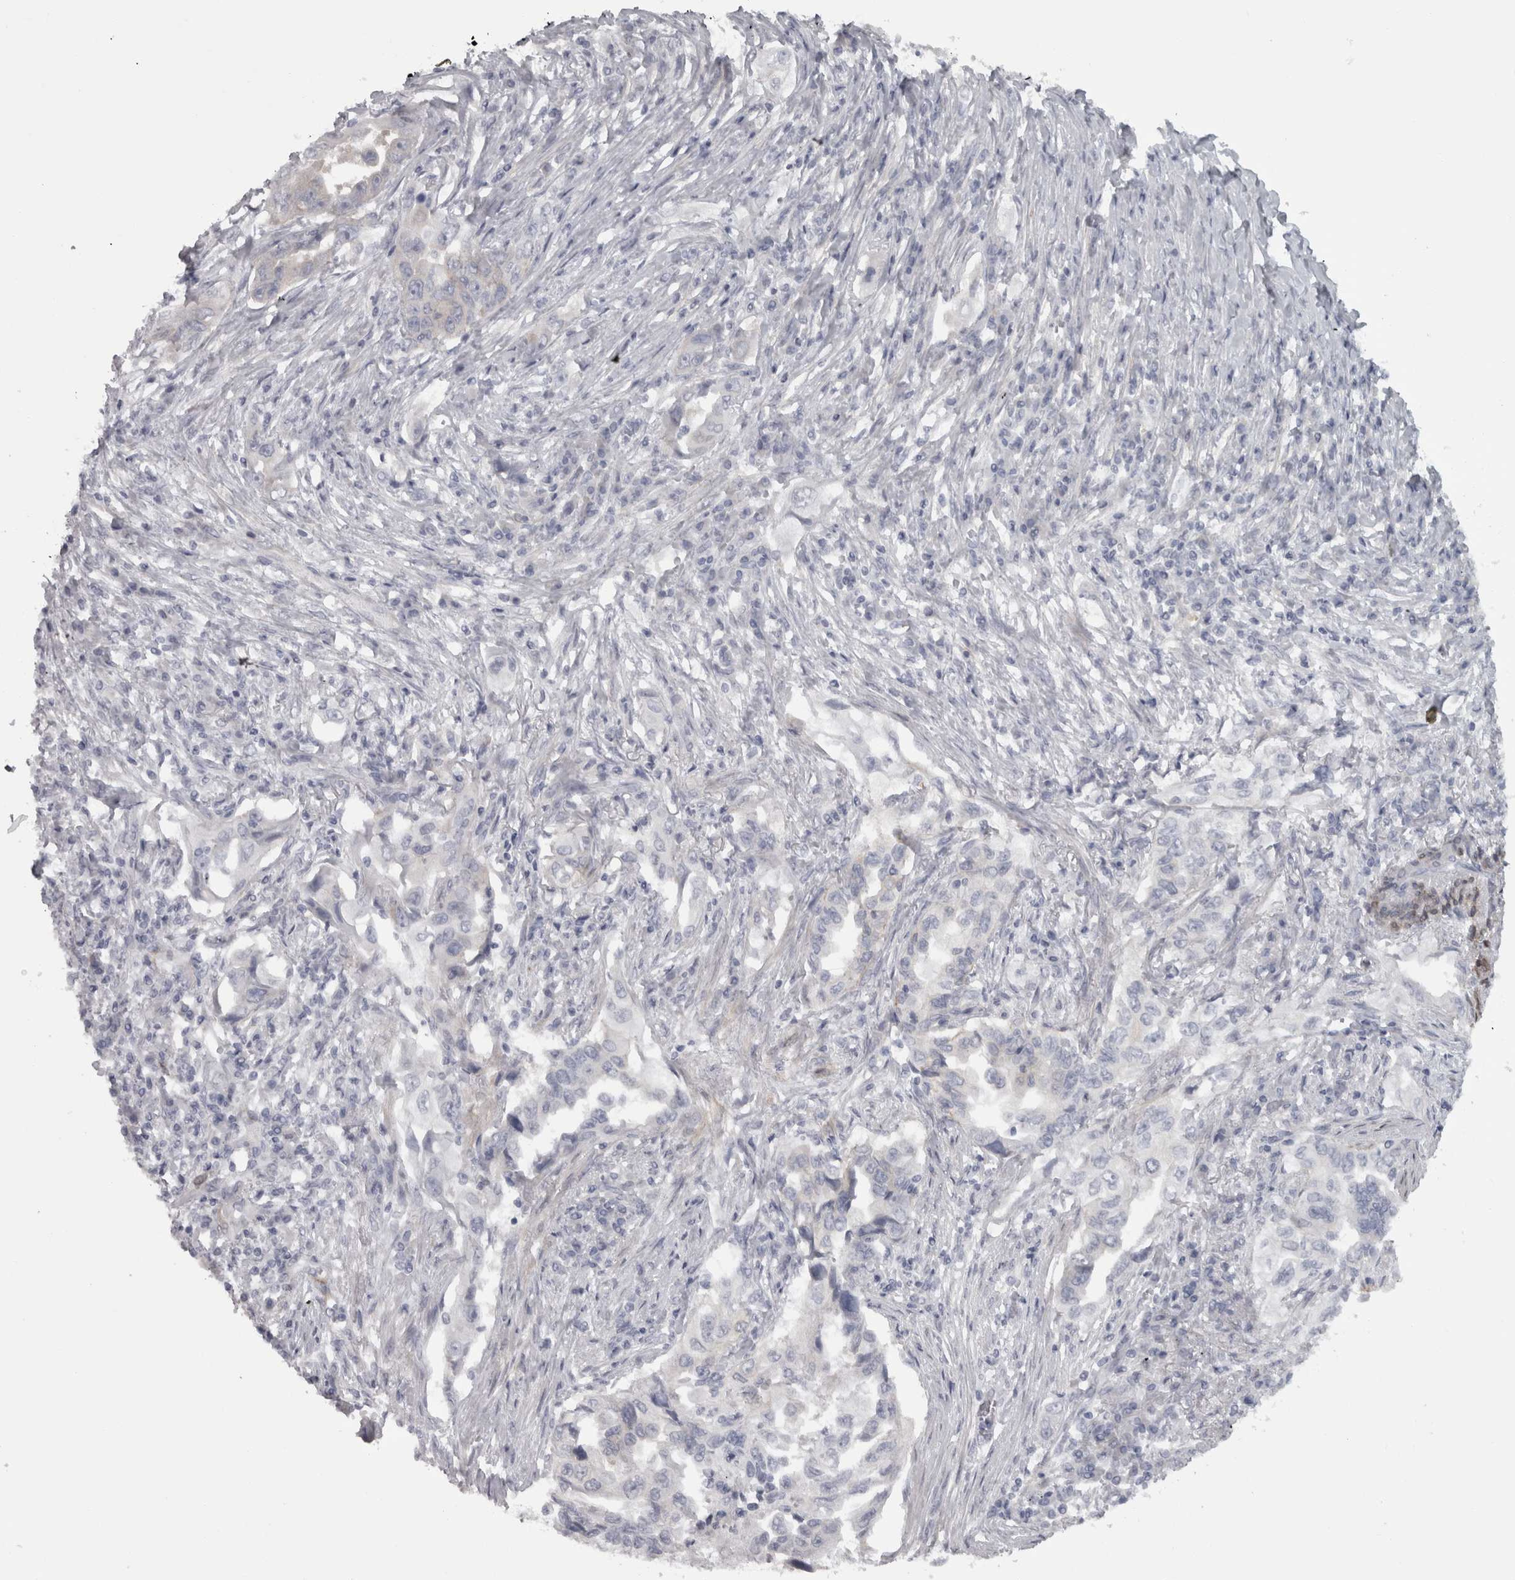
{"staining": {"intensity": "negative", "quantity": "none", "location": "none"}, "tissue": "lung cancer", "cell_type": "Tumor cells", "image_type": "cancer", "snomed": [{"axis": "morphology", "description": "Adenocarcinoma, NOS"}, {"axis": "topography", "description": "Lung"}], "caption": "This is an immunohistochemistry (IHC) micrograph of human lung cancer. There is no staining in tumor cells.", "gene": "PPP1R12B", "patient": {"sex": "female", "age": 51}}